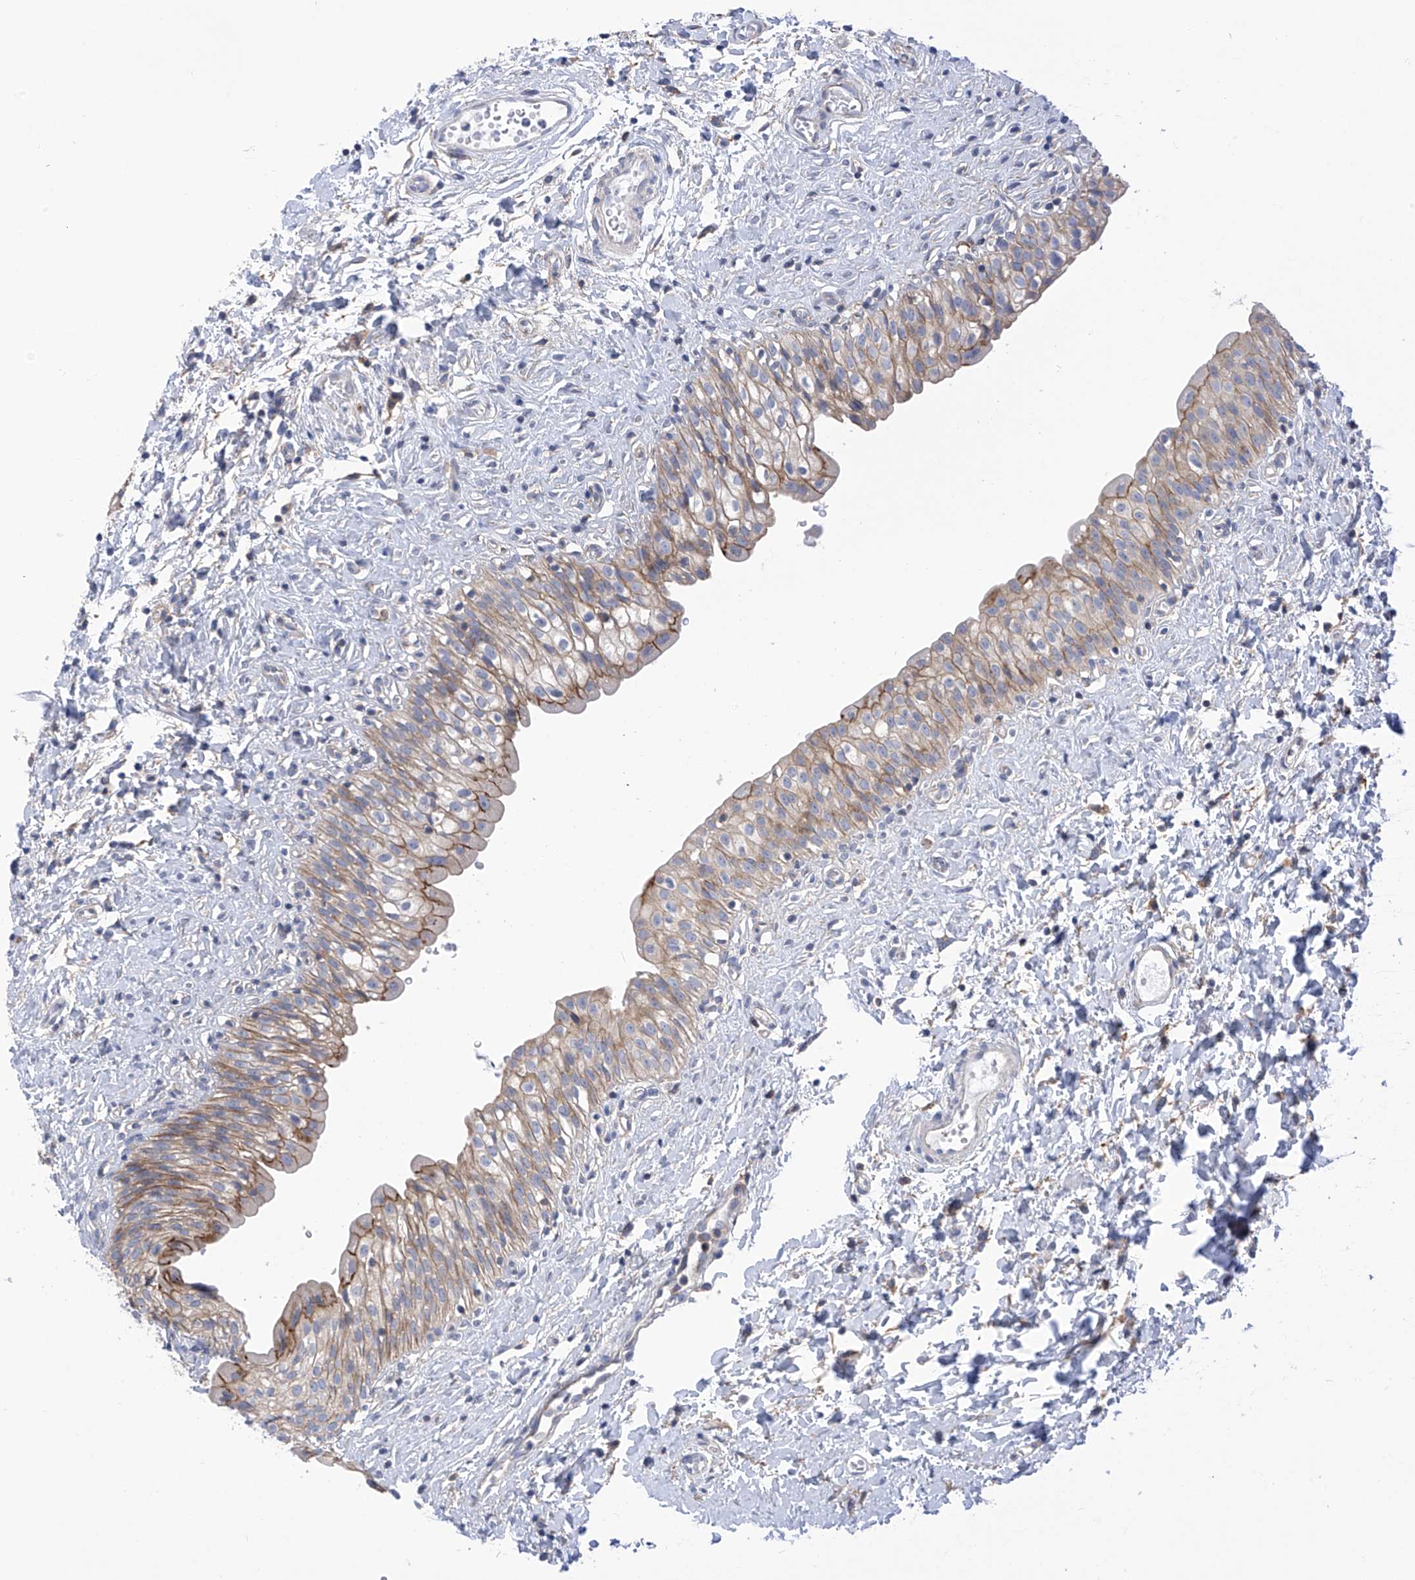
{"staining": {"intensity": "moderate", "quantity": "25%-75%", "location": "cytoplasmic/membranous"}, "tissue": "urinary bladder", "cell_type": "Urothelial cells", "image_type": "normal", "snomed": [{"axis": "morphology", "description": "Normal tissue, NOS"}, {"axis": "topography", "description": "Urinary bladder"}], "caption": "The immunohistochemical stain highlights moderate cytoplasmic/membranous expression in urothelial cells of unremarkable urinary bladder. Nuclei are stained in blue.", "gene": "P2RX7", "patient": {"sex": "male", "age": 51}}